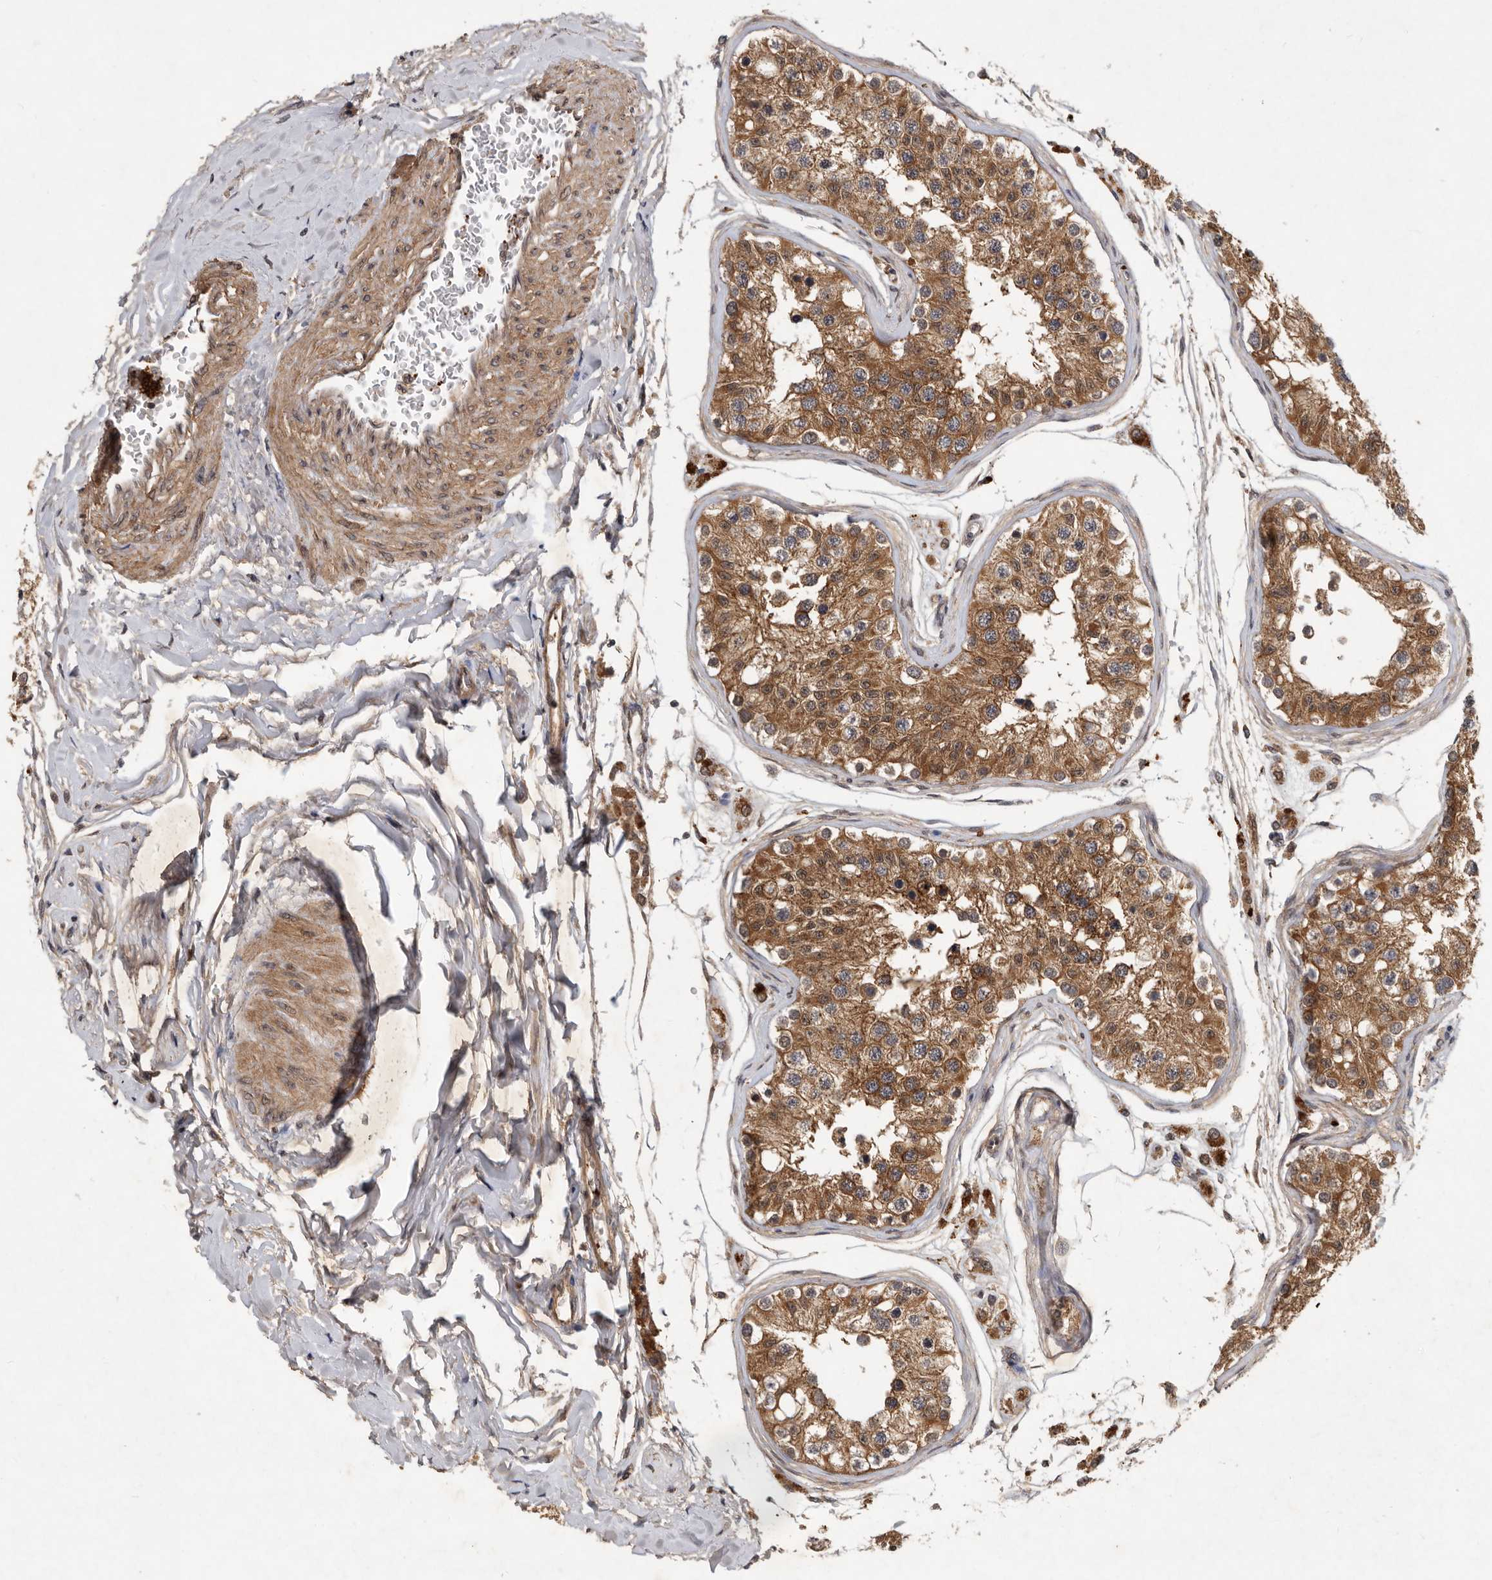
{"staining": {"intensity": "moderate", "quantity": ">75%", "location": "cytoplasmic/membranous"}, "tissue": "testis", "cell_type": "Cells in seminiferous ducts", "image_type": "normal", "snomed": [{"axis": "morphology", "description": "Normal tissue, NOS"}, {"axis": "morphology", "description": "Adenocarcinoma, metastatic, NOS"}, {"axis": "topography", "description": "Testis"}], "caption": "High-magnification brightfield microscopy of unremarkable testis stained with DAB (3,3'-diaminobenzidine) (brown) and counterstained with hematoxylin (blue). cells in seminiferous ducts exhibit moderate cytoplasmic/membranous expression is appreciated in about>75% of cells.", "gene": "DNAJC28", "patient": {"sex": "male", "age": 26}}